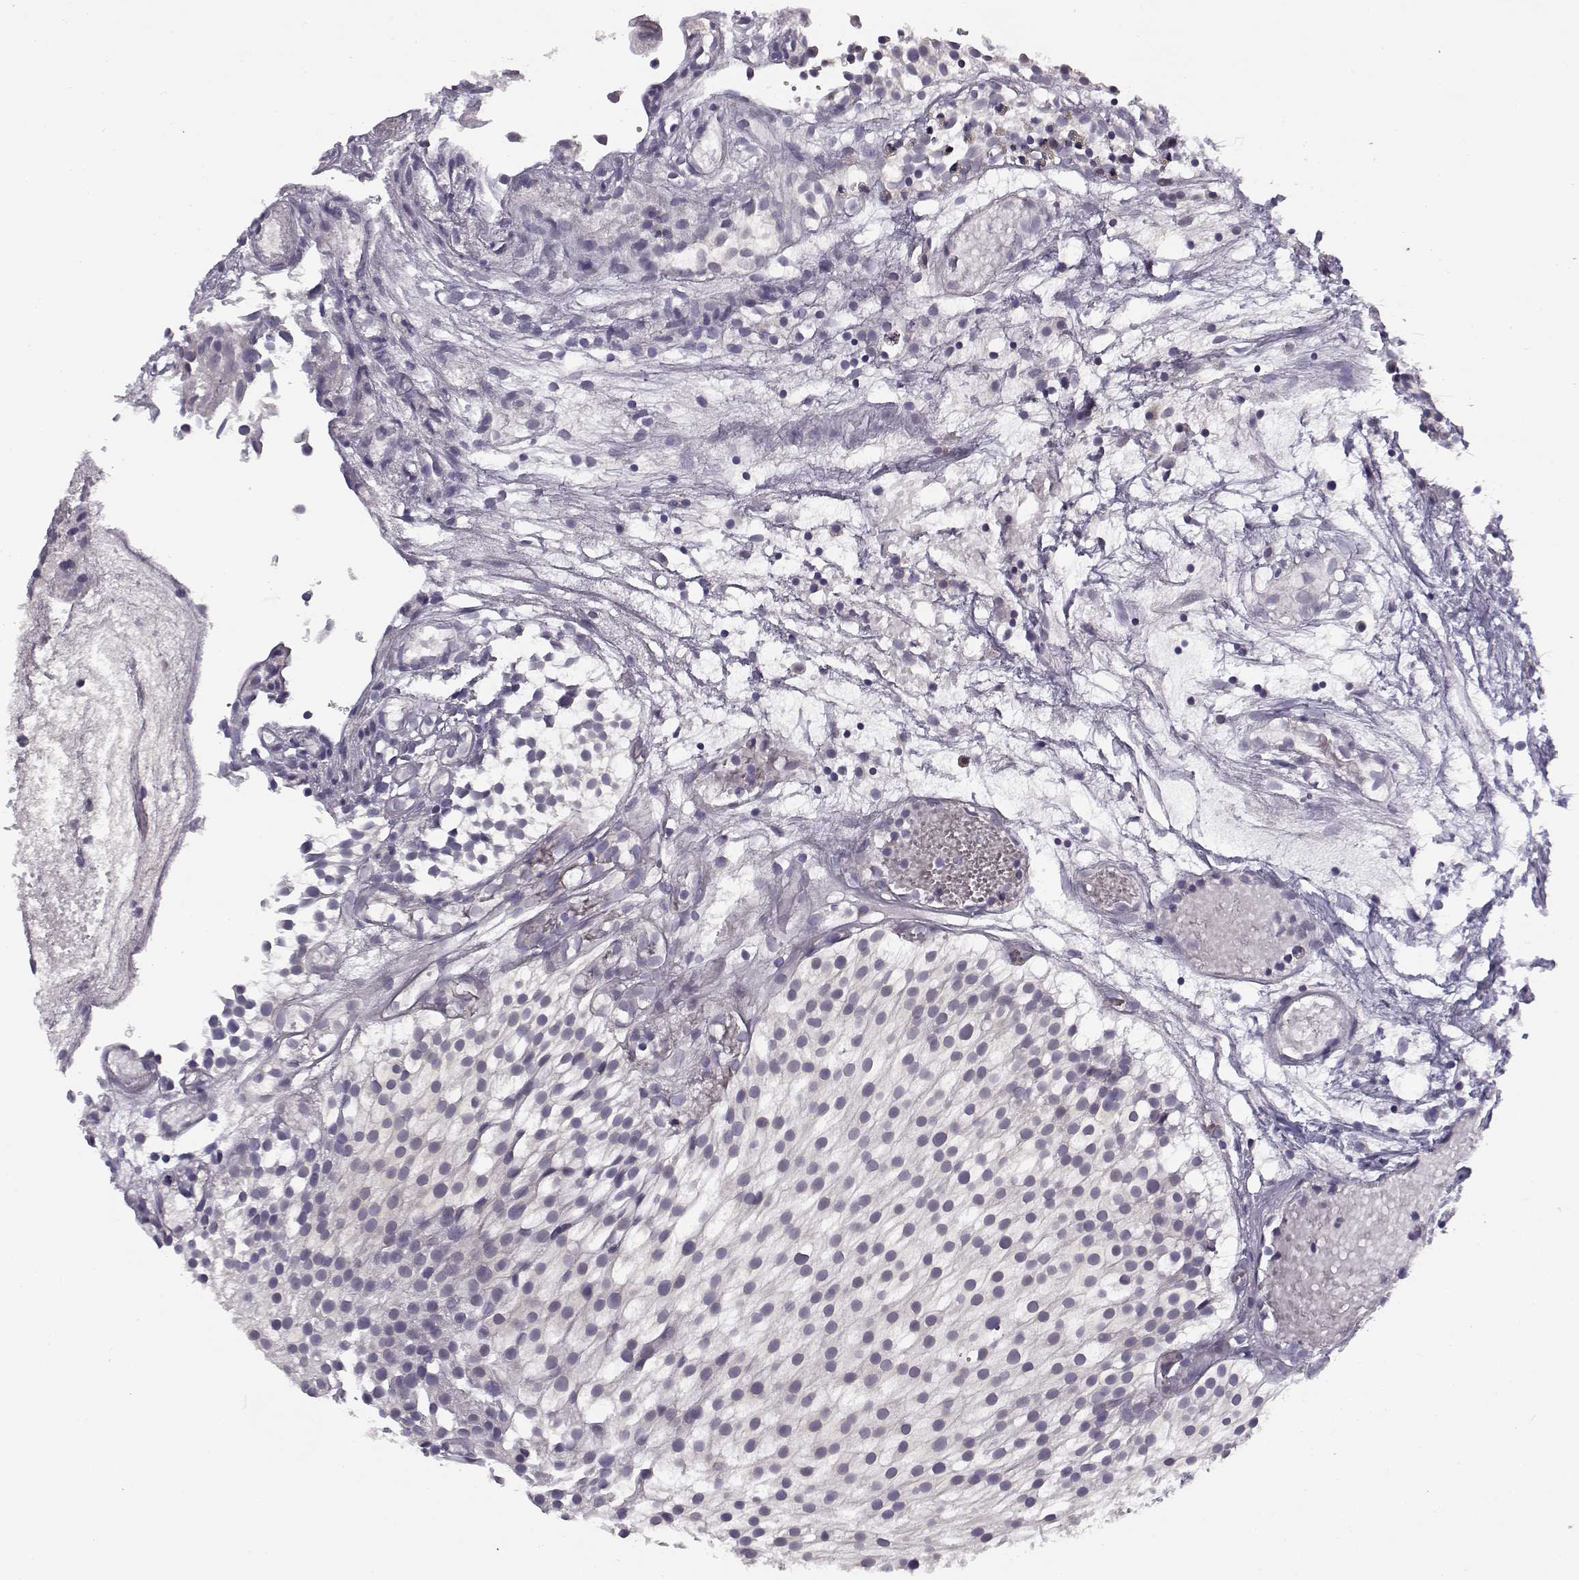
{"staining": {"intensity": "negative", "quantity": "none", "location": "none"}, "tissue": "urothelial cancer", "cell_type": "Tumor cells", "image_type": "cancer", "snomed": [{"axis": "morphology", "description": "Urothelial carcinoma, Low grade"}, {"axis": "topography", "description": "Urinary bladder"}], "caption": "Tumor cells show no significant protein expression in urothelial carcinoma (low-grade). (Stains: DAB IHC with hematoxylin counter stain, Microscopy: brightfield microscopy at high magnification).", "gene": "TMEM145", "patient": {"sex": "male", "age": 79}}